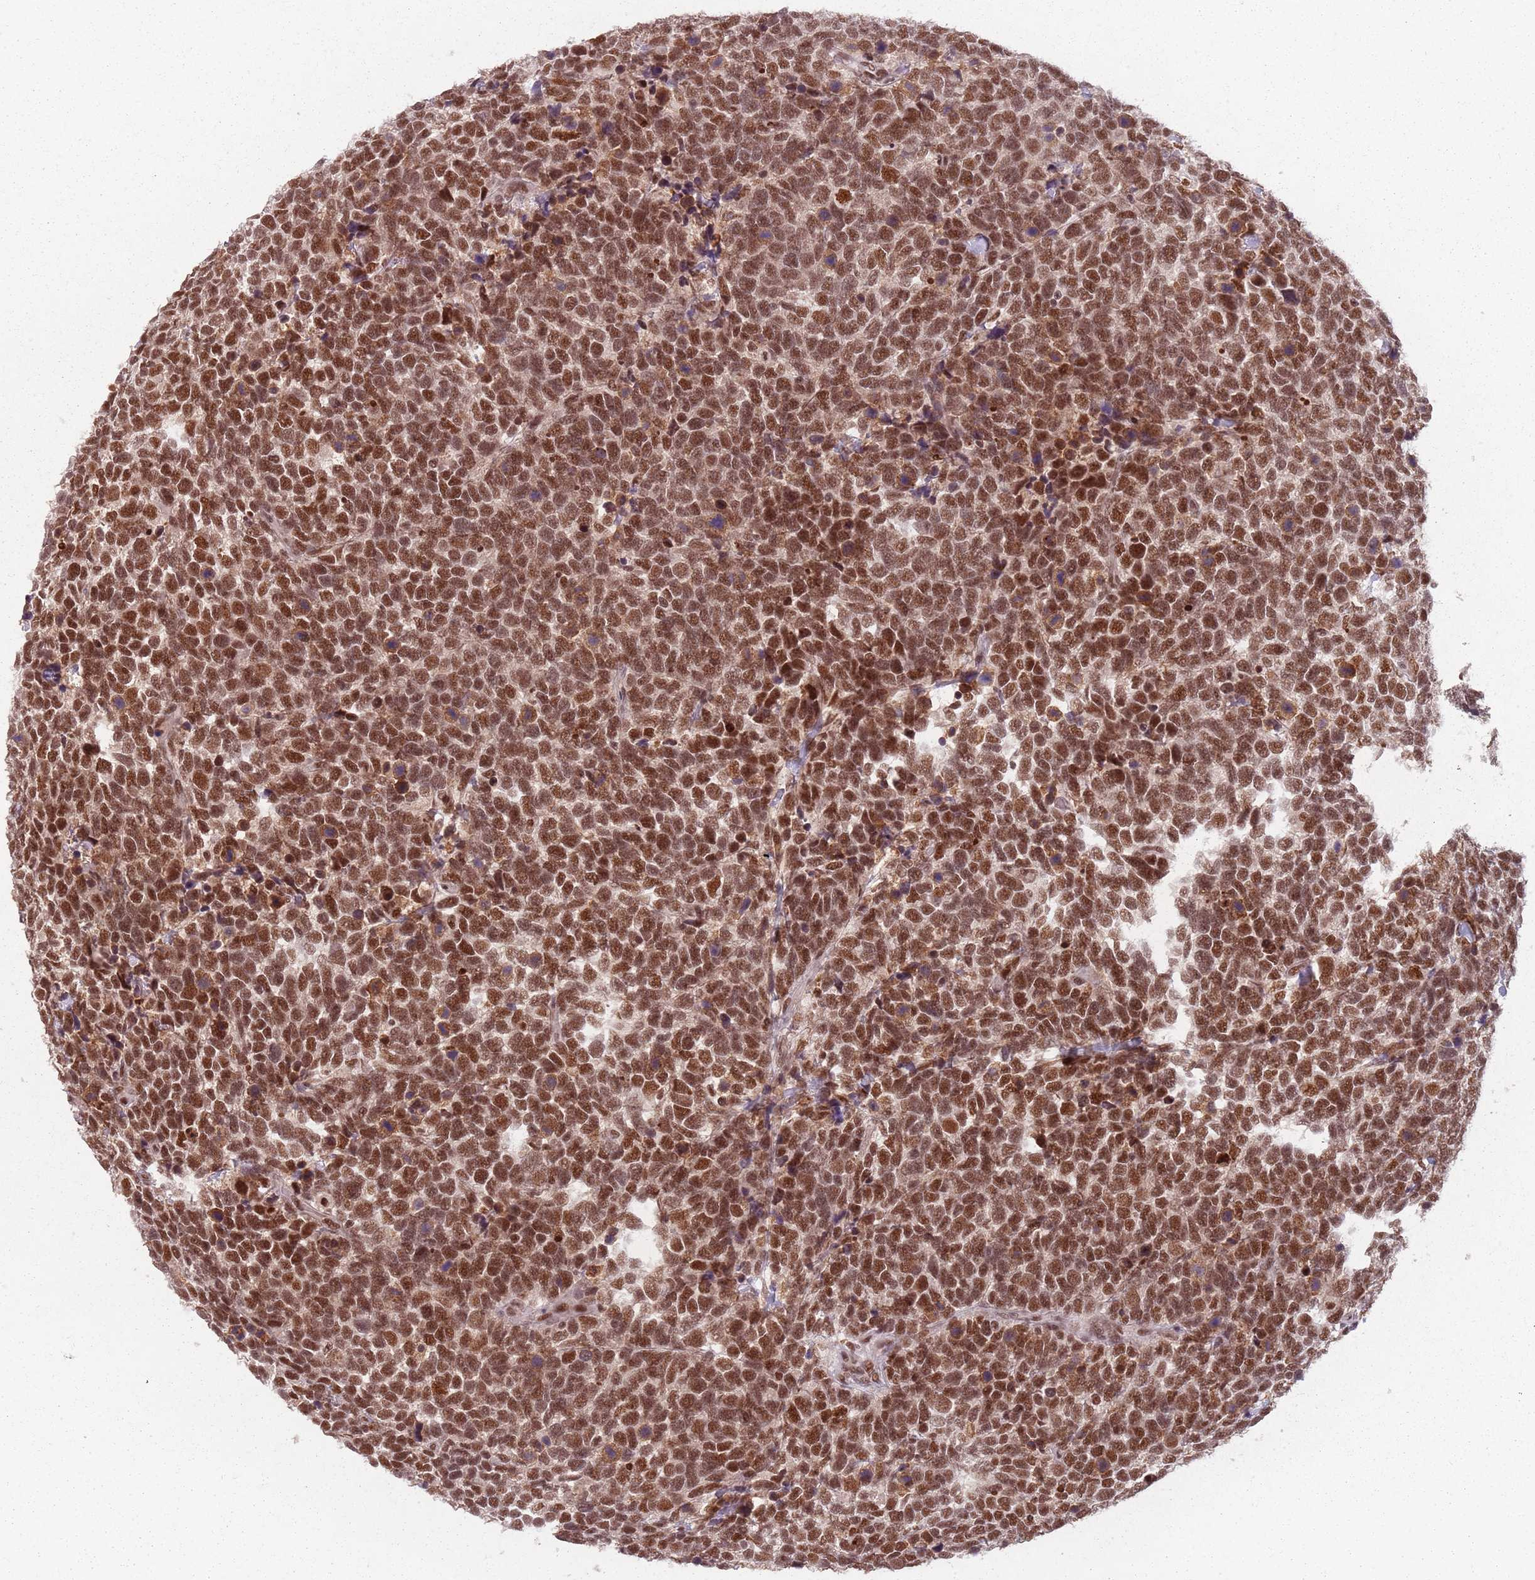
{"staining": {"intensity": "strong", "quantity": ">75%", "location": "nuclear"}, "tissue": "urothelial cancer", "cell_type": "Tumor cells", "image_type": "cancer", "snomed": [{"axis": "morphology", "description": "Urothelial carcinoma, High grade"}, {"axis": "topography", "description": "Urinary bladder"}], "caption": "A high-resolution photomicrograph shows immunohistochemistry staining of urothelial carcinoma (high-grade), which demonstrates strong nuclear positivity in about >75% of tumor cells.", "gene": "NCBP1", "patient": {"sex": "female", "age": 82}}